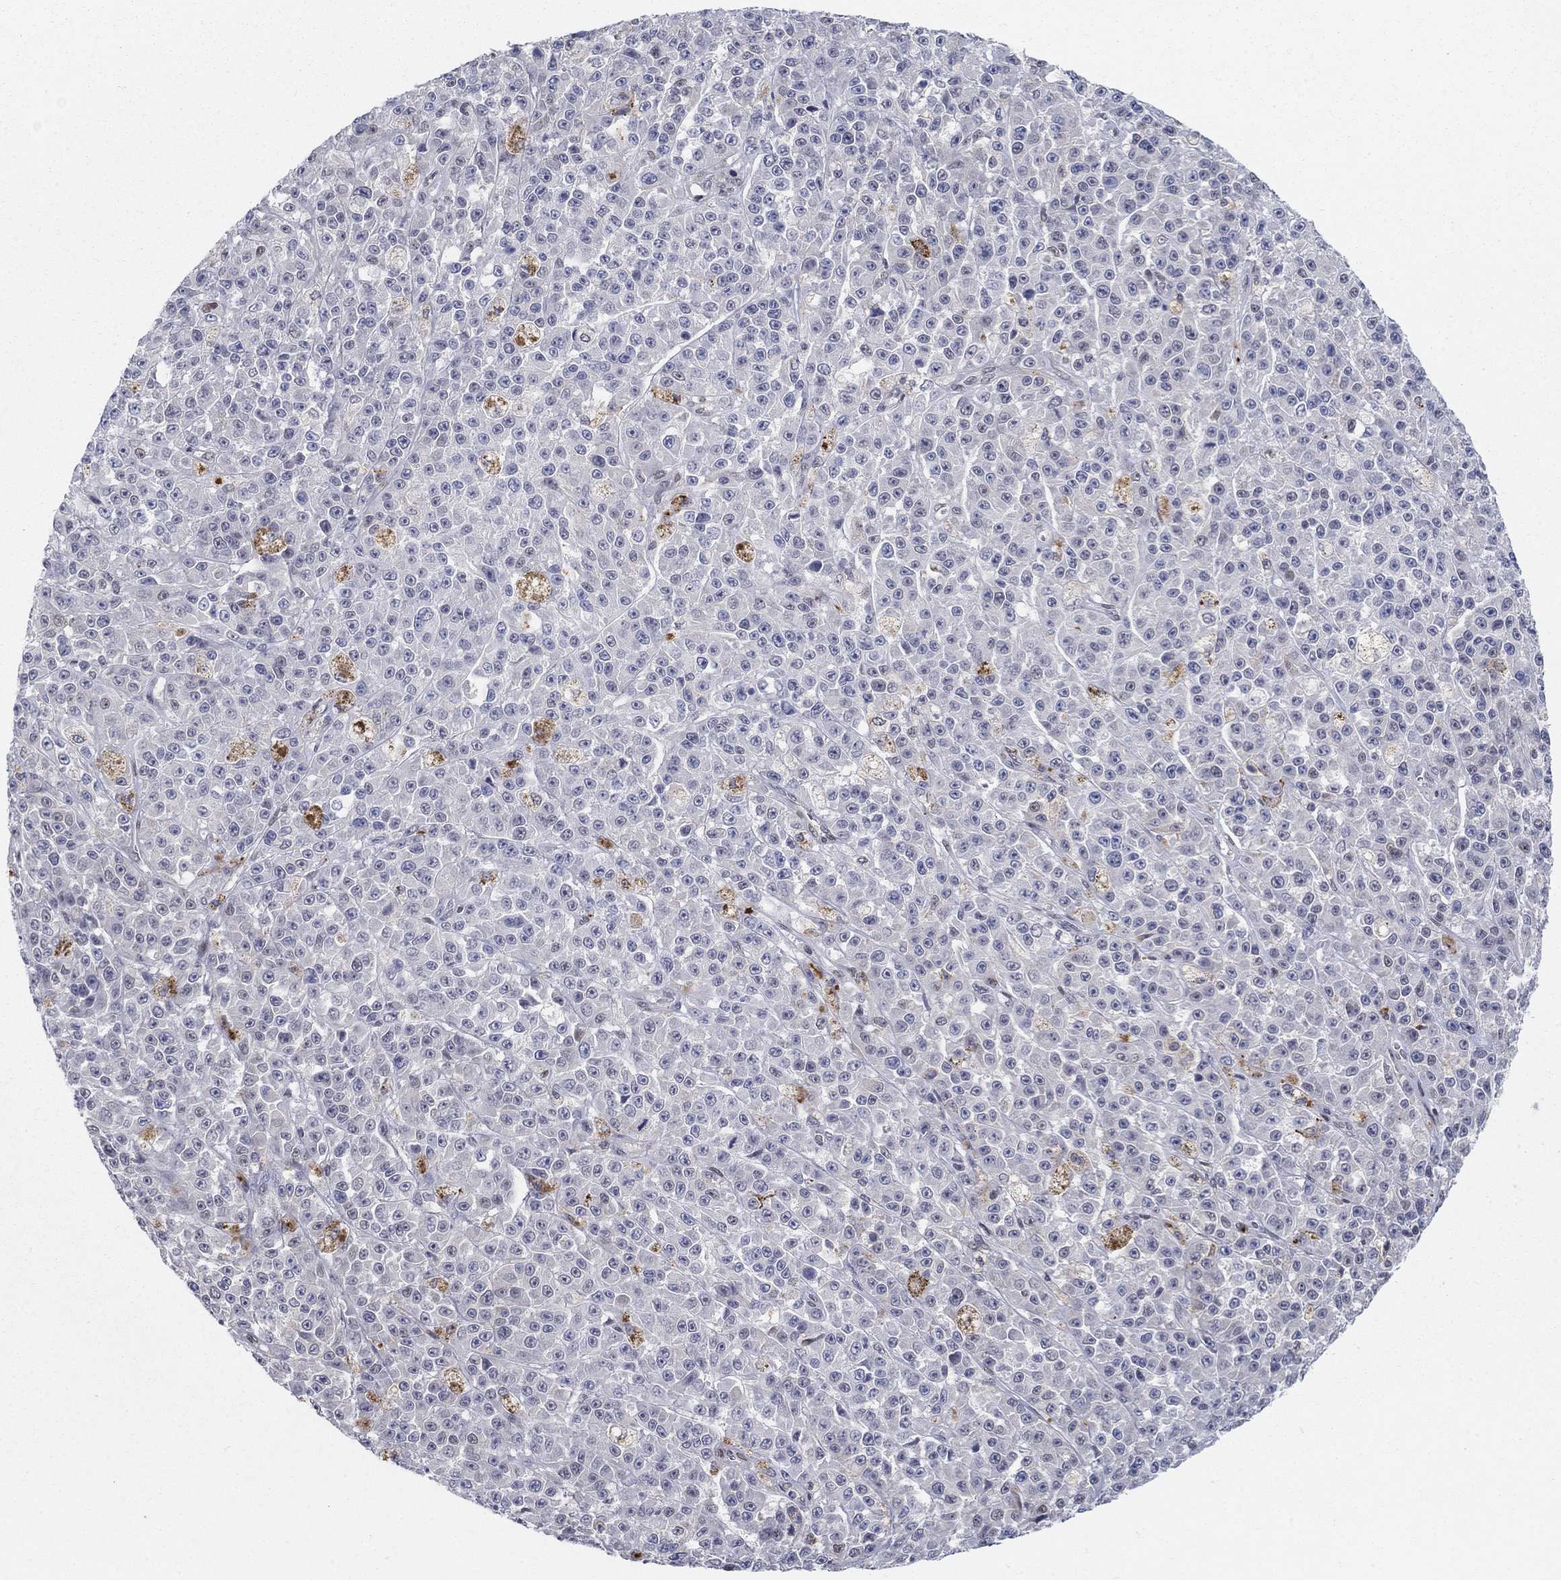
{"staining": {"intensity": "negative", "quantity": "none", "location": "none"}, "tissue": "melanoma", "cell_type": "Tumor cells", "image_type": "cancer", "snomed": [{"axis": "morphology", "description": "Malignant melanoma, NOS"}, {"axis": "topography", "description": "Skin"}], "caption": "Immunohistochemical staining of human malignant melanoma exhibits no significant expression in tumor cells.", "gene": "CENPE", "patient": {"sex": "female", "age": 58}}